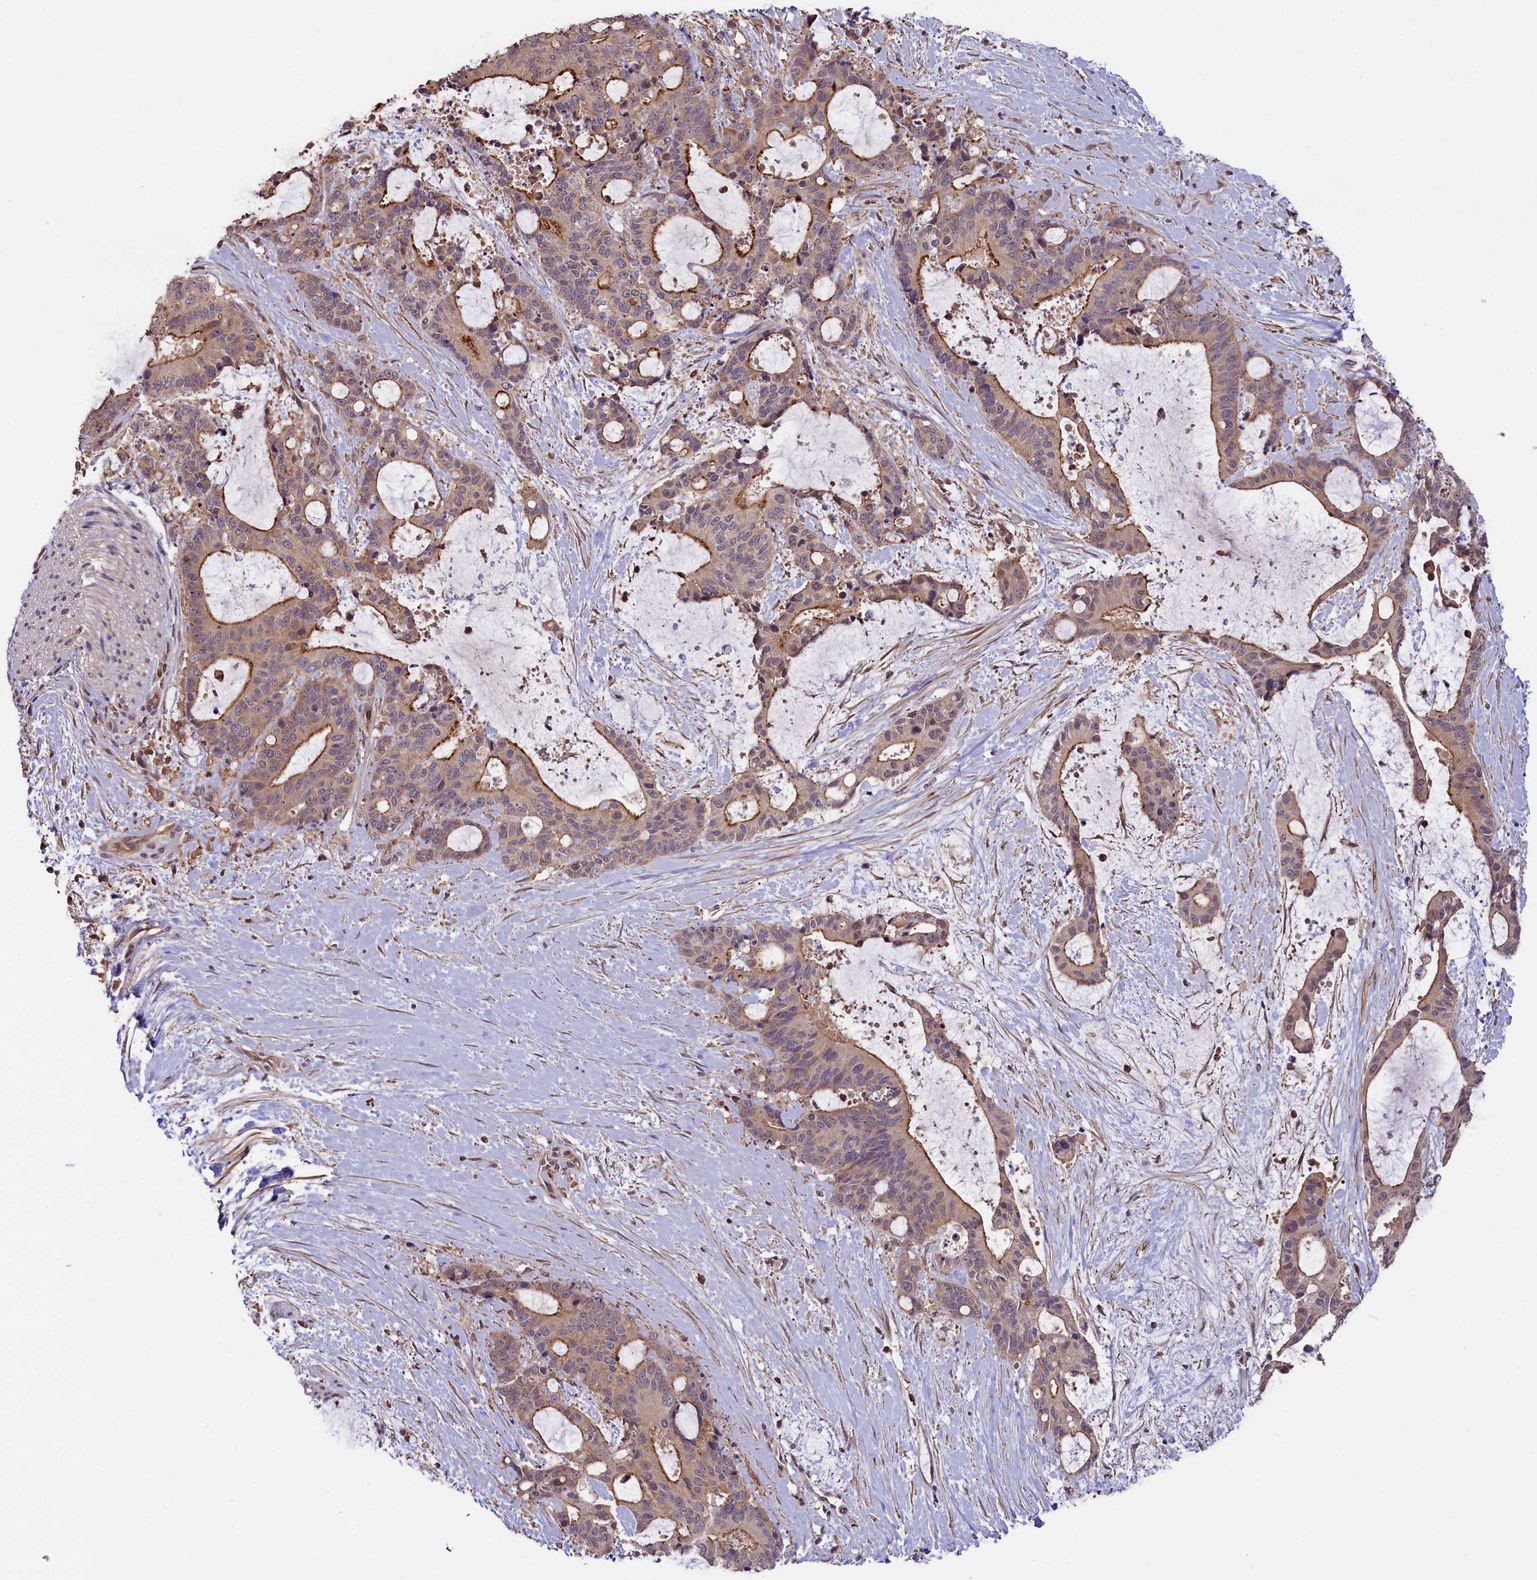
{"staining": {"intensity": "moderate", "quantity": "<25%", "location": "cytoplasmic/membranous"}, "tissue": "liver cancer", "cell_type": "Tumor cells", "image_type": "cancer", "snomed": [{"axis": "morphology", "description": "Normal tissue, NOS"}, {"axis": "morphology", "description": "Cholangiocarcinoma"}, {"axis": "topography", "description": "Liver"}, {"axis": "topography", "description": "Peripheral nerve tissue"}], "caption": "High-power microscopy captured an IHC micrograph of liver cancer (cholangiocarcinoma), revealing moderate cytoplasmic/membranous positivity in about <25% of tumor cells.", "gene": "SKIDA1", "patient": {"sex": "female", "age": 73}}